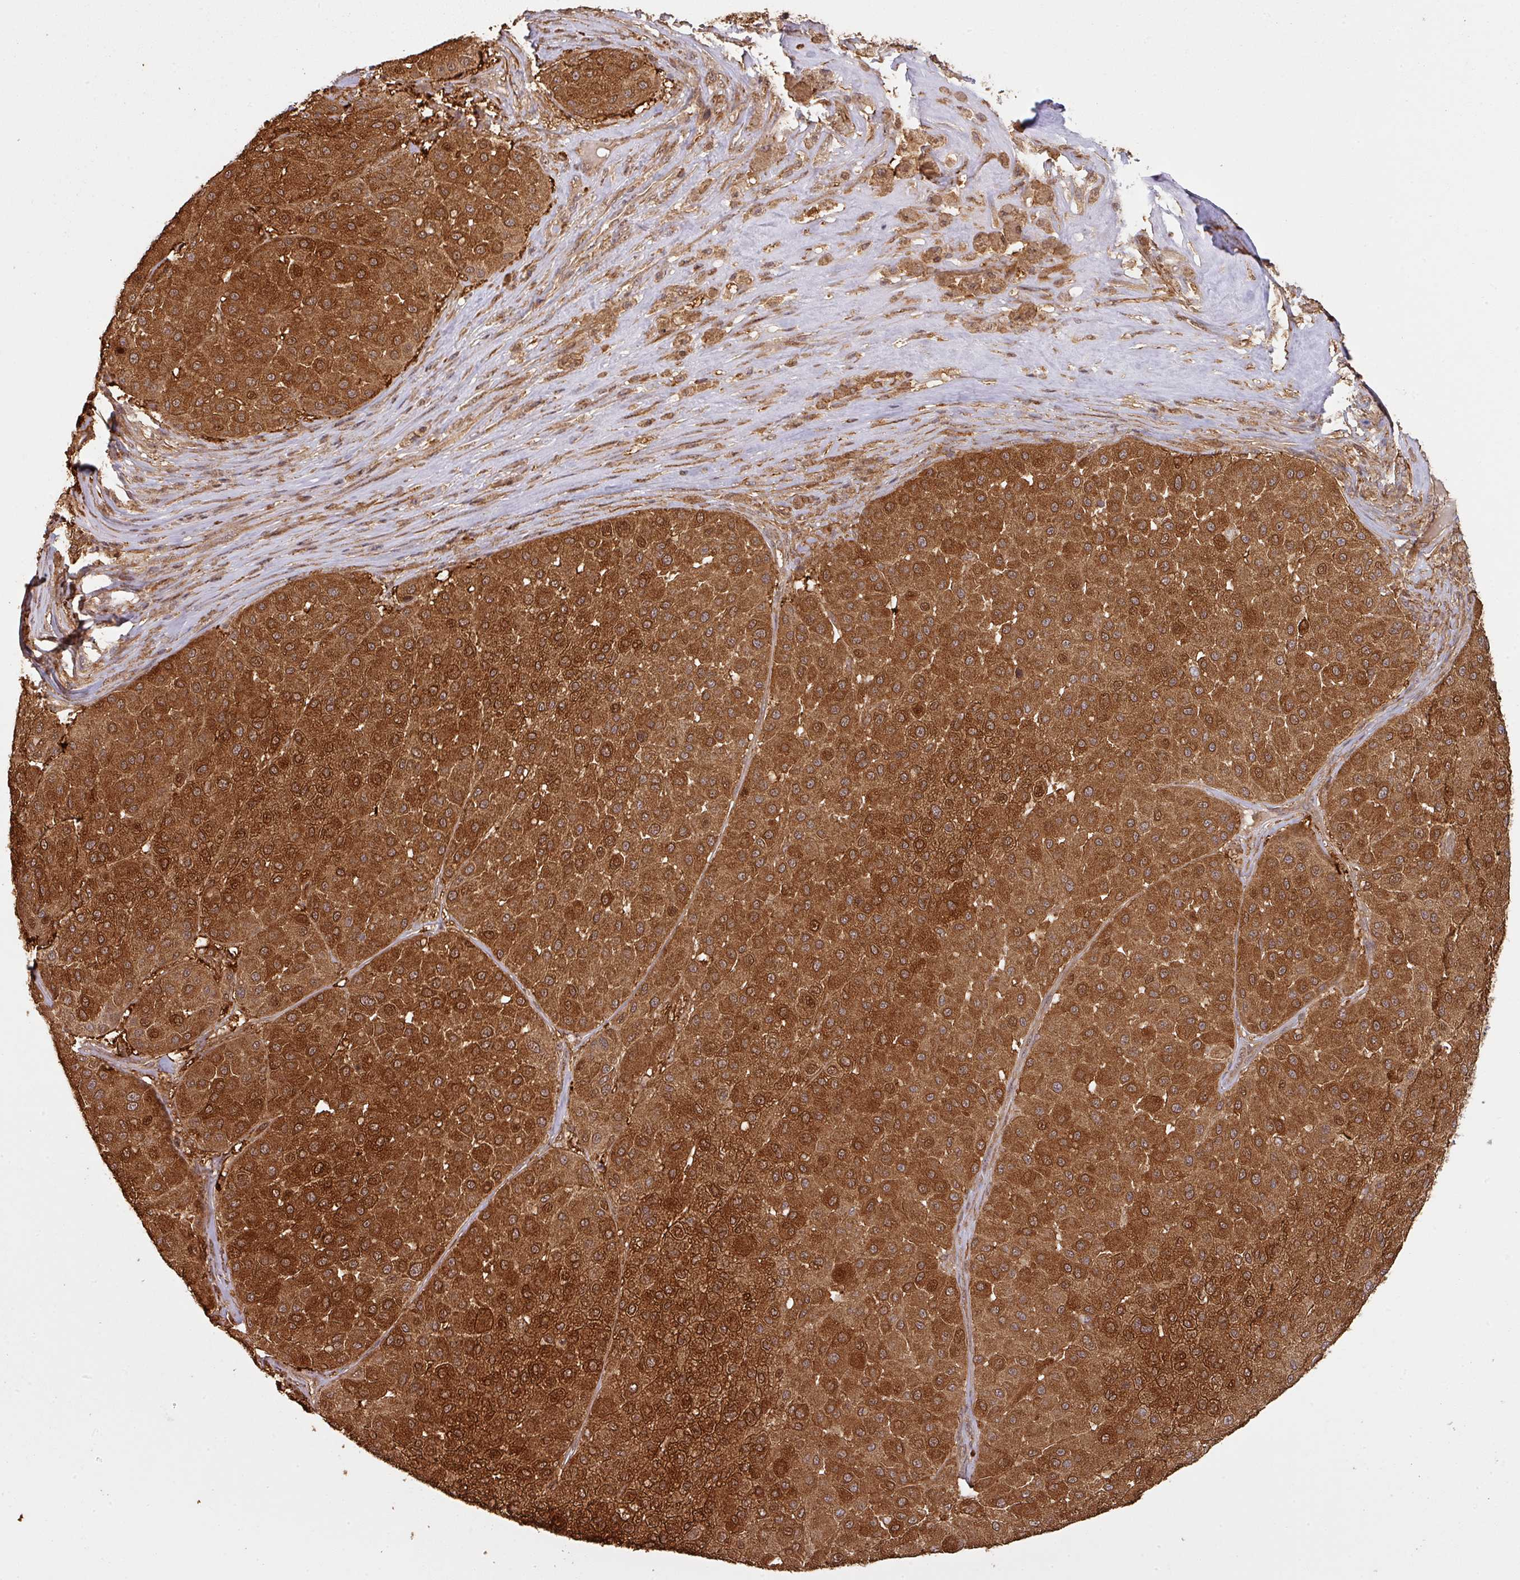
{"staining": {"intensity": "strong", "quantity": ">75%", "location": "cytoplasmic/membranous,nuclear"}, "tissue": "melanoma", "cell_type": "Tumor cells", "image_type": "cancer", "snomed": [{"axis": "morphology", "description": "Malignant melanoma, Metastatic site"}, {"axis": "topography", "description": "Smooth muscle"}], "caption": "Protein expression analysis of human malignant melanoma (metastatic site) reveals strong cytoplasmic/membranous and nuclear staining in approximately >75% of tumor cells. (DAB (3,3'-diaminobenzidine) IHC, brown staining for protein, blue staining for nuclei).", "gene": "ZNF322", "patient": {"sex": "male", "age": 41}}